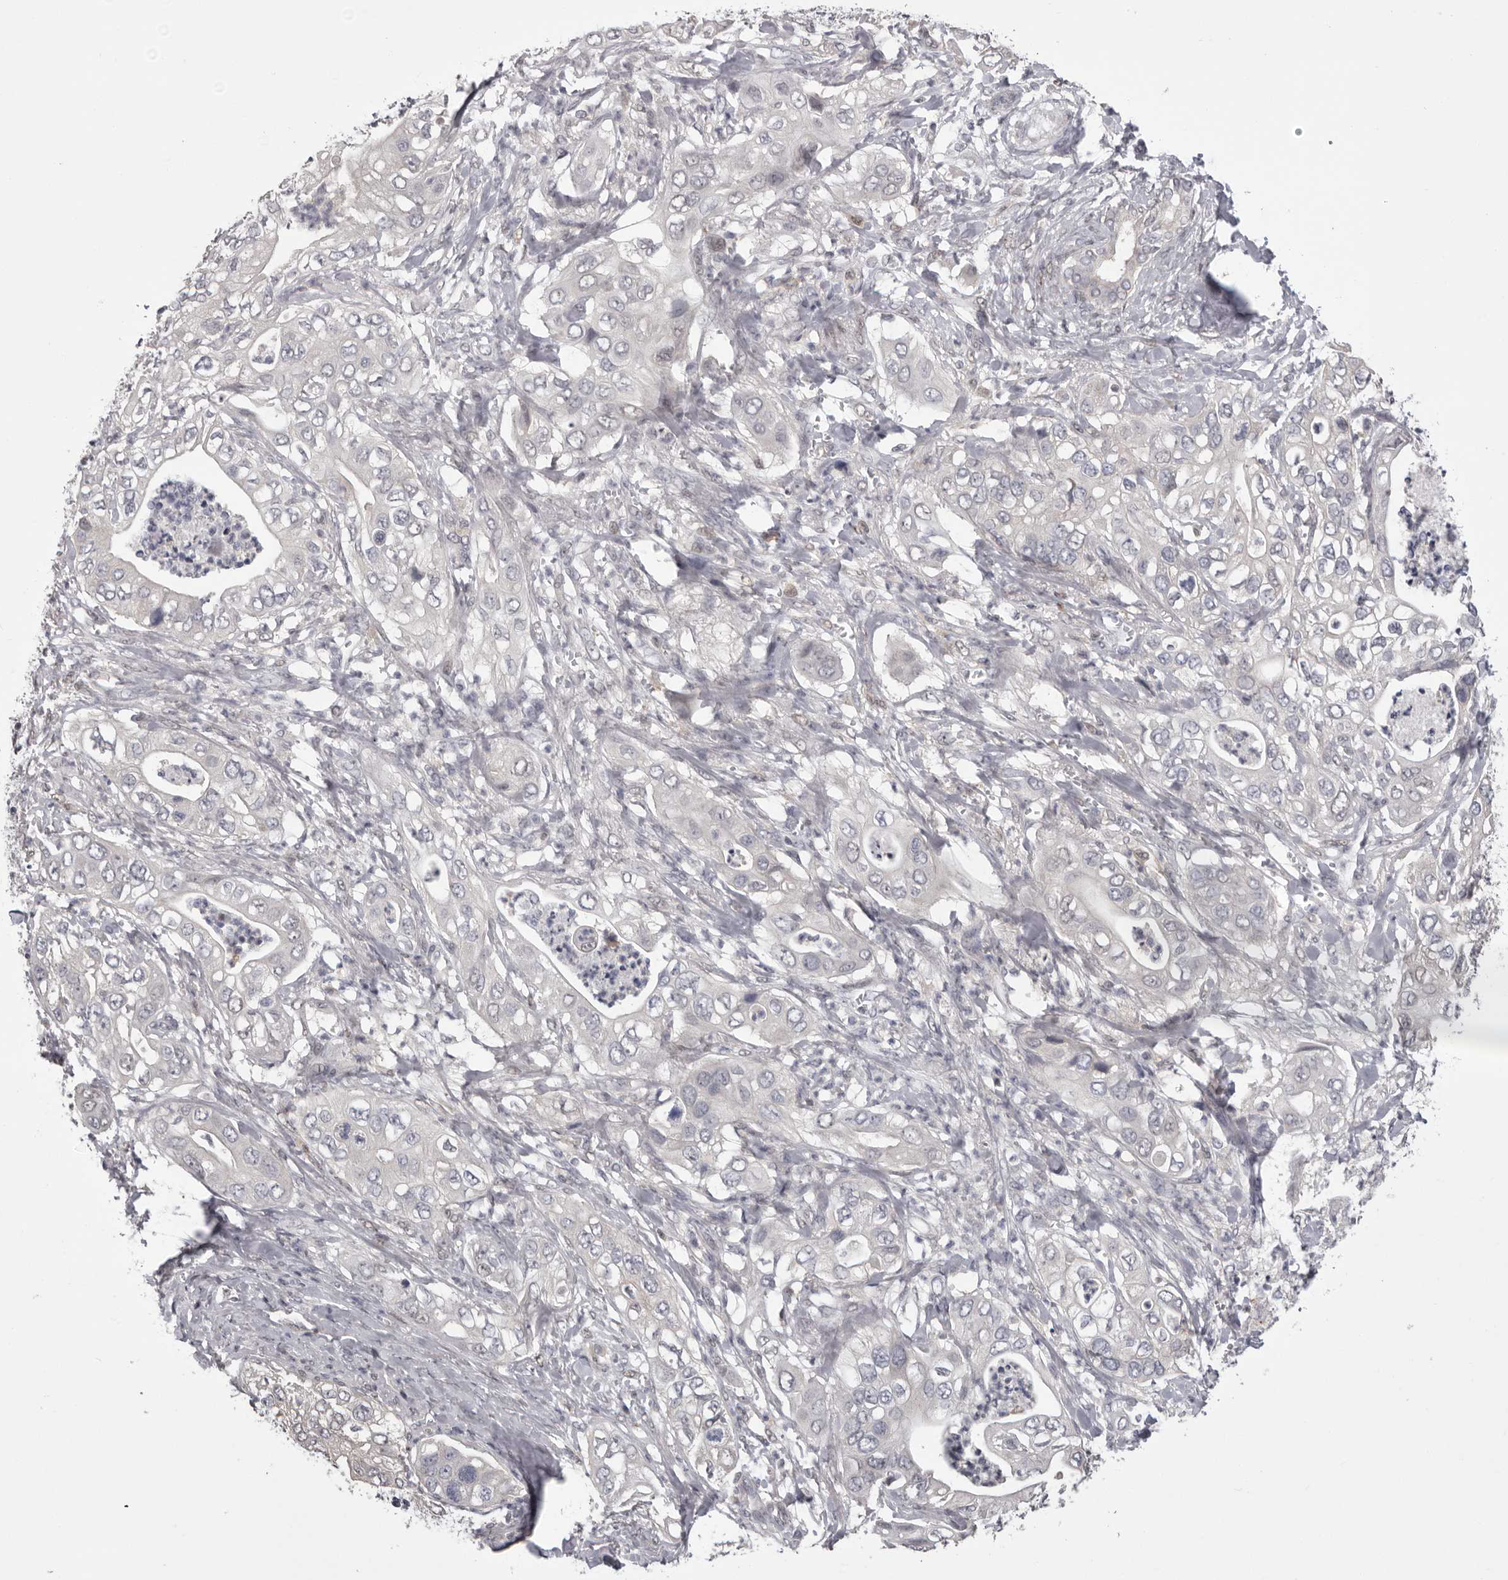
{"staining": {"intensity": "negative", "quantity": "none", "location": "none"}, "tissue": "pancreatic cancer", "cell_type": "Tumor cells", "image_type": "cancer", "snomed": [{"axis": "morphology", "description": "Adenocarcinoma, NOS"}, {"axis": "topography", "description": "Pancreas"}], "caption": "The photomicrograph shows no staining of tumor cells in pancreatic cancer (adenocarcinoma). (IHC, brightfield microscopy, high magnification).", "gene": "MDH1", "patient": {"sex": "female", "age": 78}}